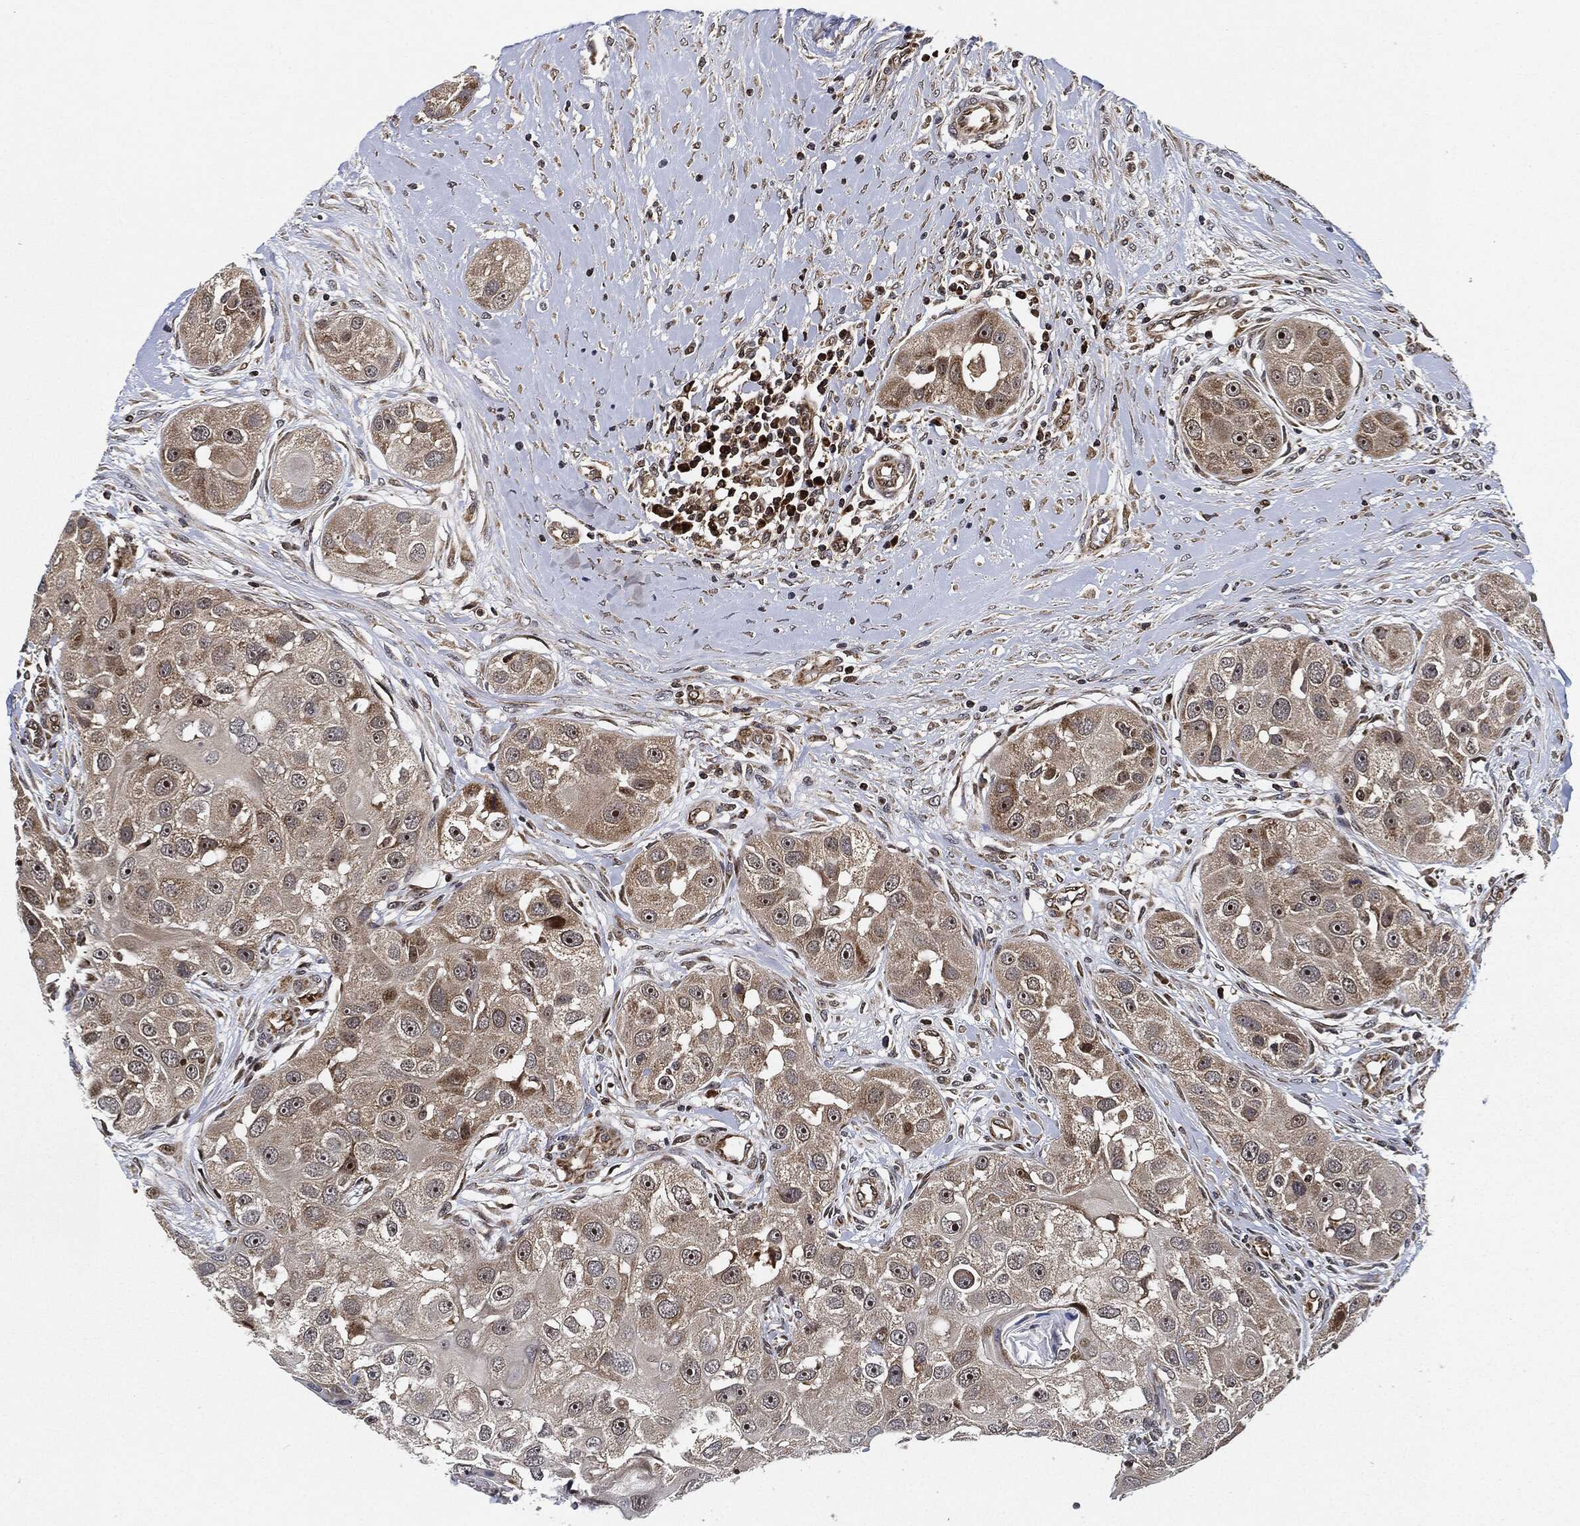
{"staining": {"intensity": "weak", "quantity": "<25%", "location": "cytoplasmic/membranous"}, "tissue": "head and neck cancer", "cell_type": "Tumor cells", "image_type": "cancer", "snomed": [{"axis": "morphology", "description": "Normal tissue, NOS"}, {"axis": "morphology", "description": "Squamous cell carcinoma, NOS"}, {"axis": "topography", "description": "Skeletal muscle"}, {"axis": "topography", "description": "Head-Neck"}], "caption": "An immunohistochemistry image of head and neck cancer (squamous cell carcinoma) is shown. There is no staining in tumor cells of head and neck cancer (squamous cell carcinoma).", "gene": "RNASEL", "patient": {"sex": "male", "age": 51}}